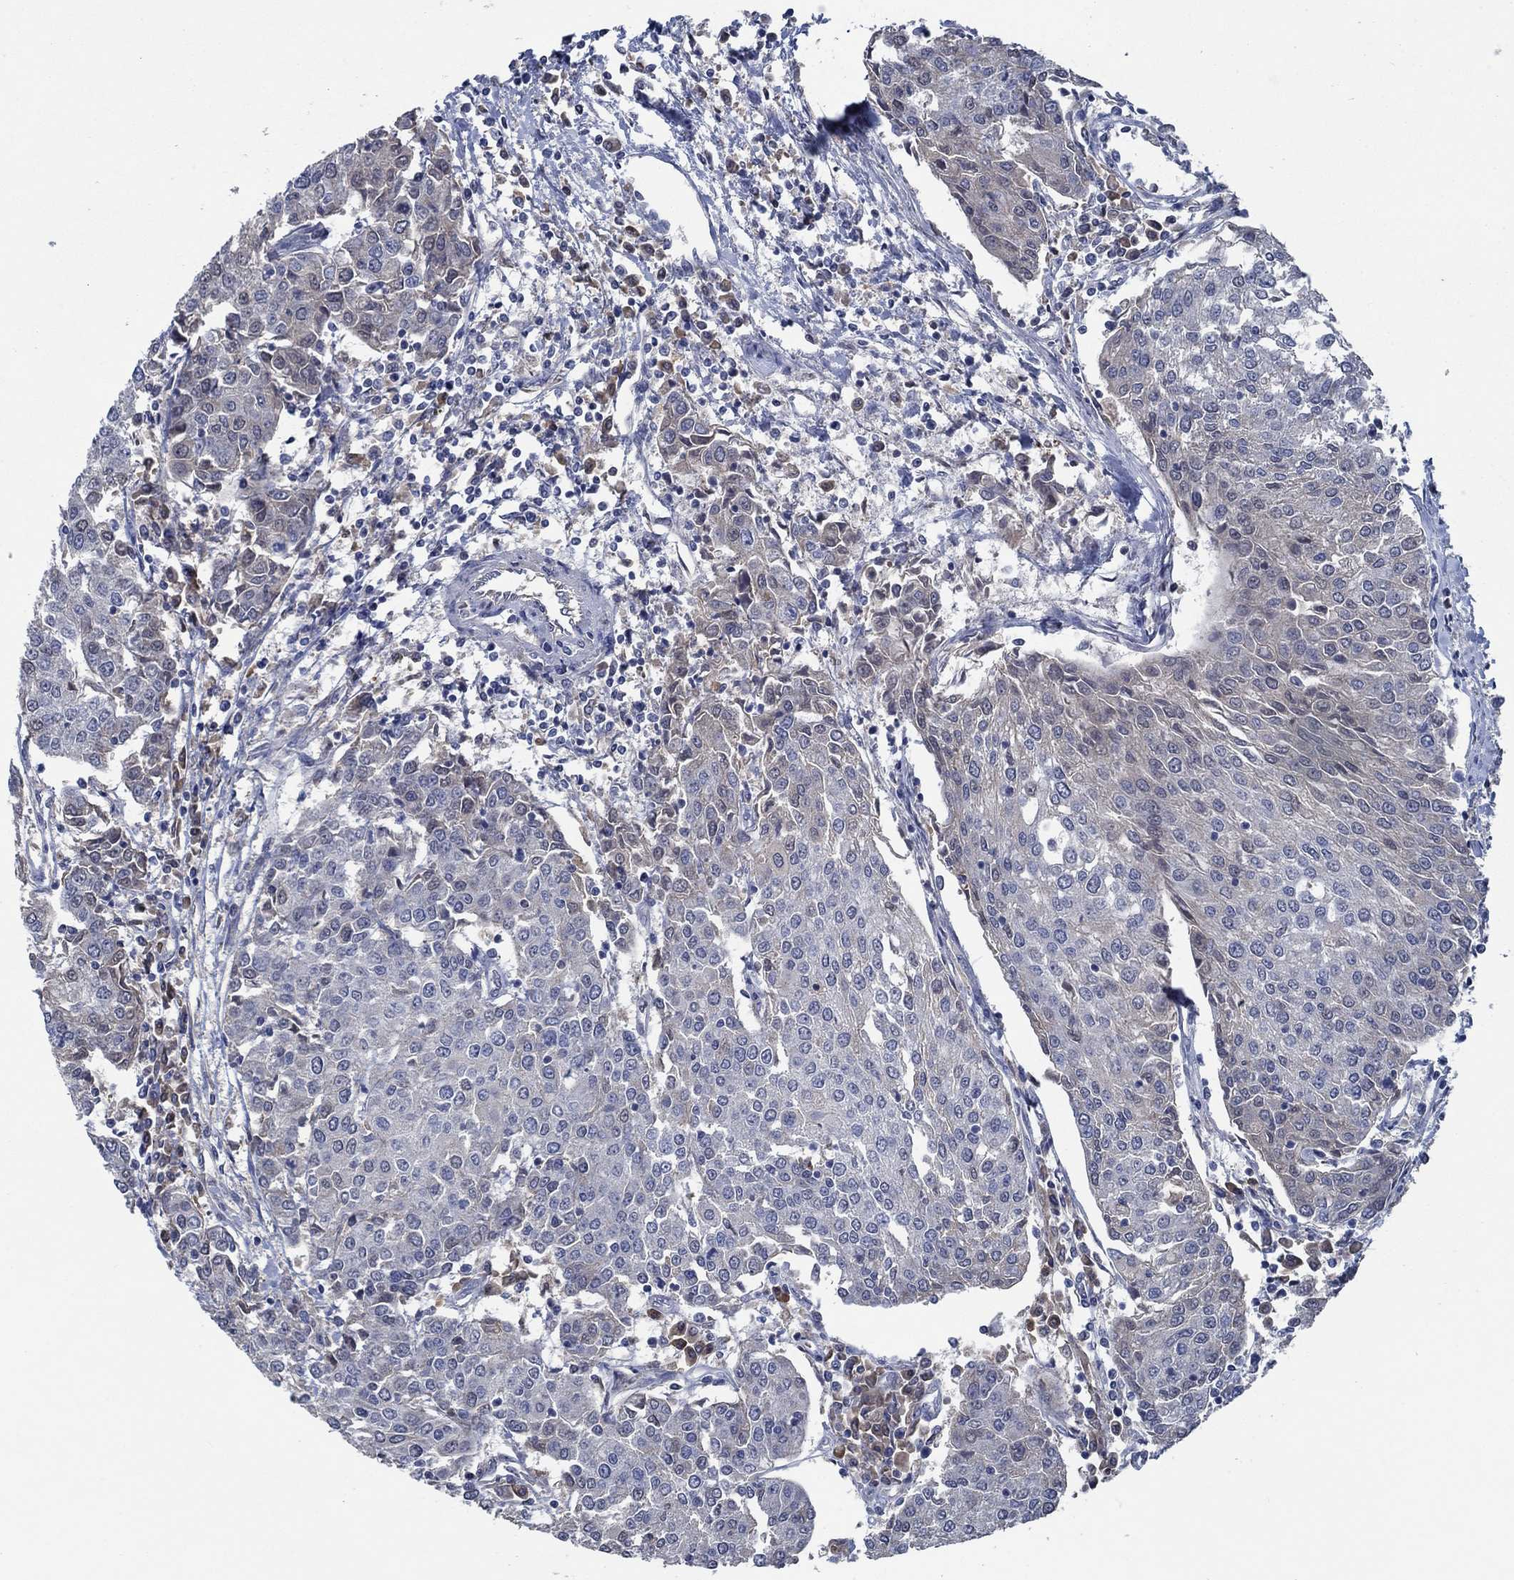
{"staining": {"intensity": "negative", "quantity": "none", "location": "none"}, "tissue": "urothelial cancer", "cell_type": "Tumor cells", "image_type": "cancer", "snomed": [{"axis": "morphology", "description": "Urothelial carcinoma, High grade"}, {"axis": "topography", "description": "Urinary bladder"}], "caption": "Tumor cells are negative for brown protein staining in urothelial carcinoma (high-grade).", "gene": "OBSCN", "patient": {"sex": "female", "age": 85}}